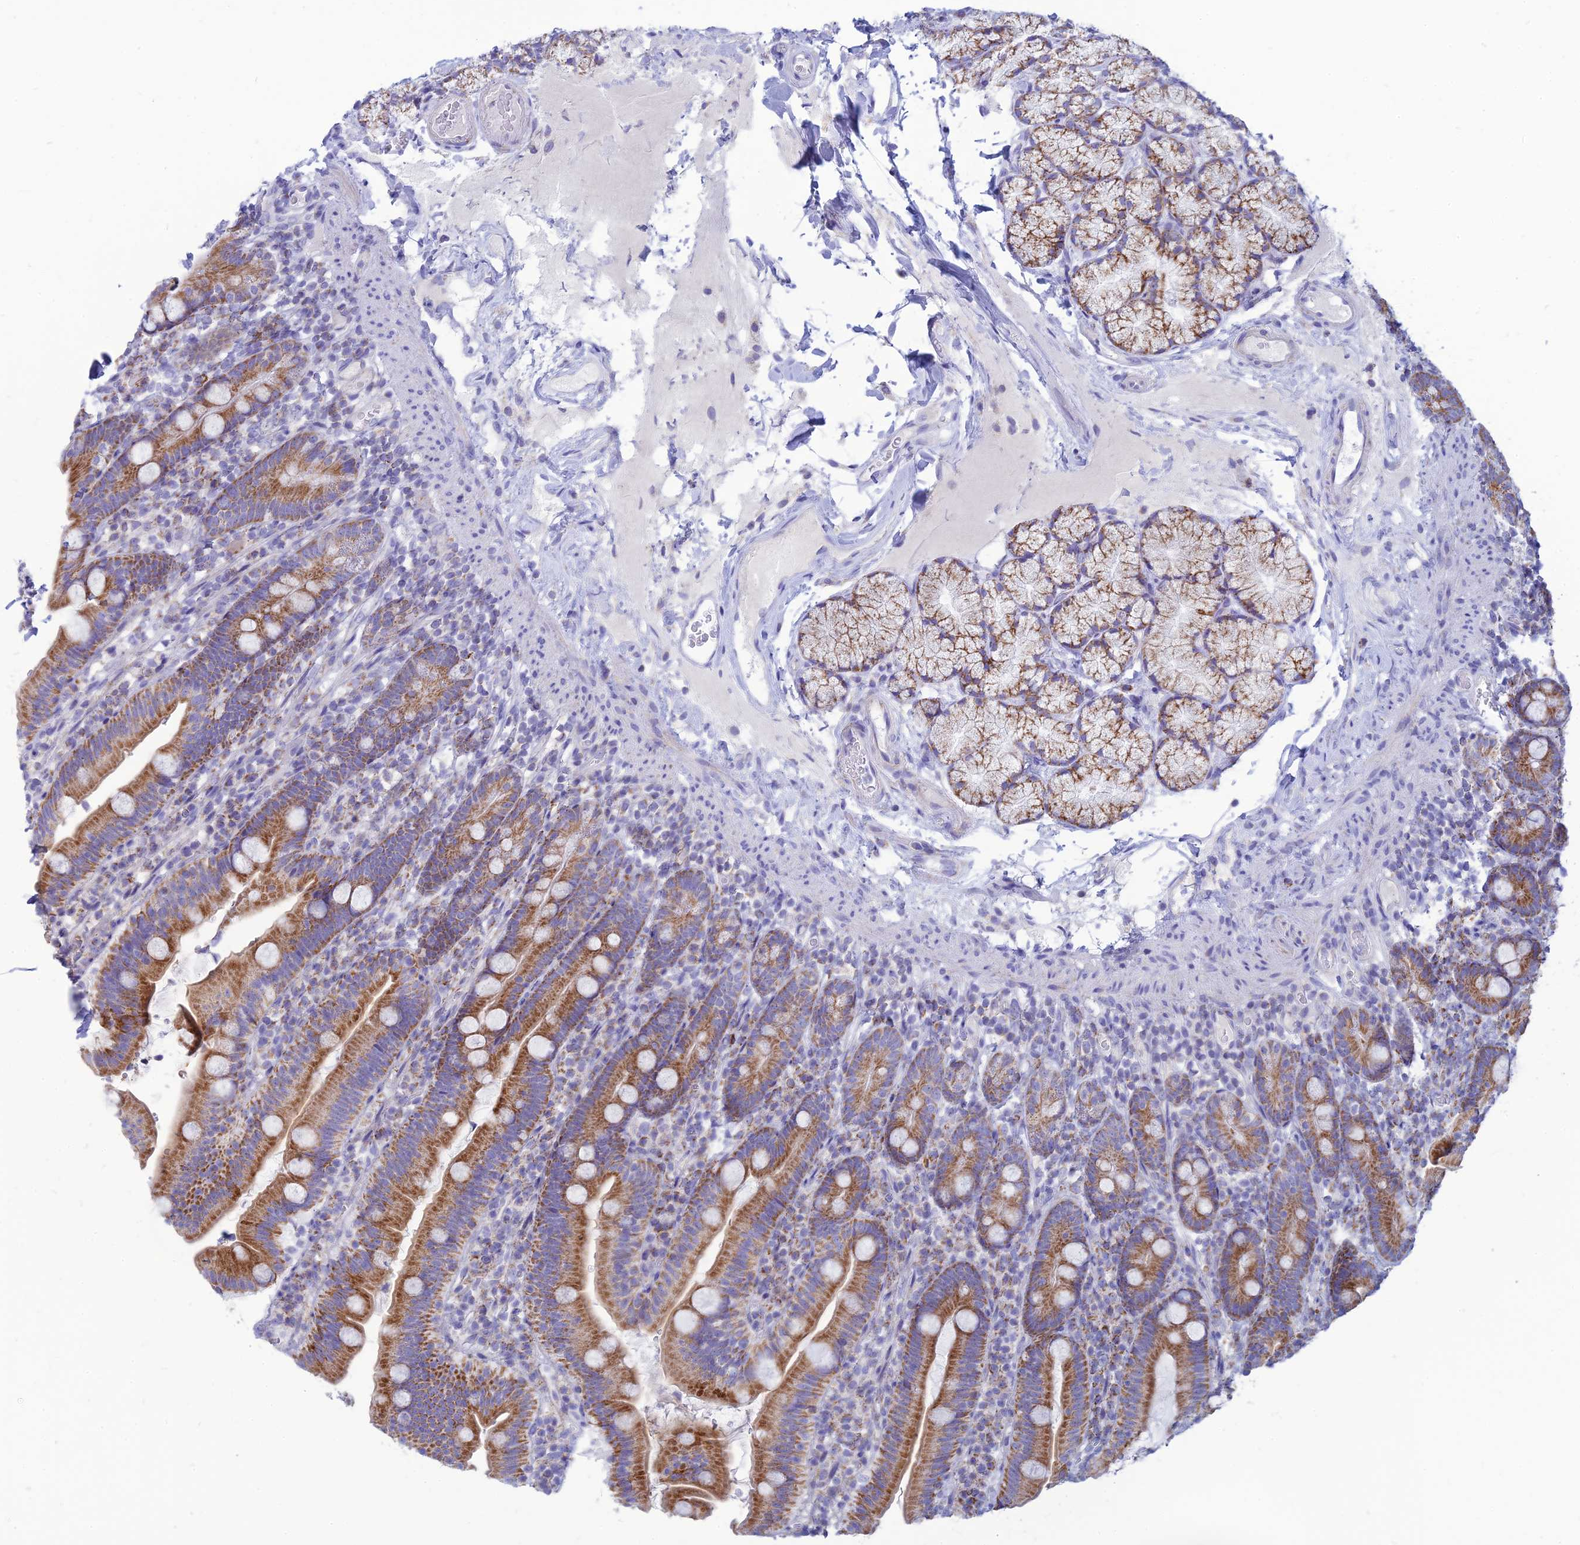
{"staining": {"intensity": "strong", "quantity": ">75%", "location": "cytoplasmic/membranous"}, "tissue": "duodenum", "cell_type": "Glandular cells", "image_type": "normal", "snomed": [{"axis": "morphology", "description": "Normal tissue, NOS"}, {"axis": "topography", "description": "Duodenum"}], "caption": "Normal duodenum was stained to show a protein in brown. There is high levels of strong cytoplasmic/membranous positivity in approximately >75% of glandular cells. The staining was performed using DAB (3,3'-diaminobenzidine) to visualize the protein expression in brown, while the nuclei were stained in blue with hematoxylin (Magnification: 20x).", "gene": "PACC1", "patient": {"sex": "female", "age": 67}}